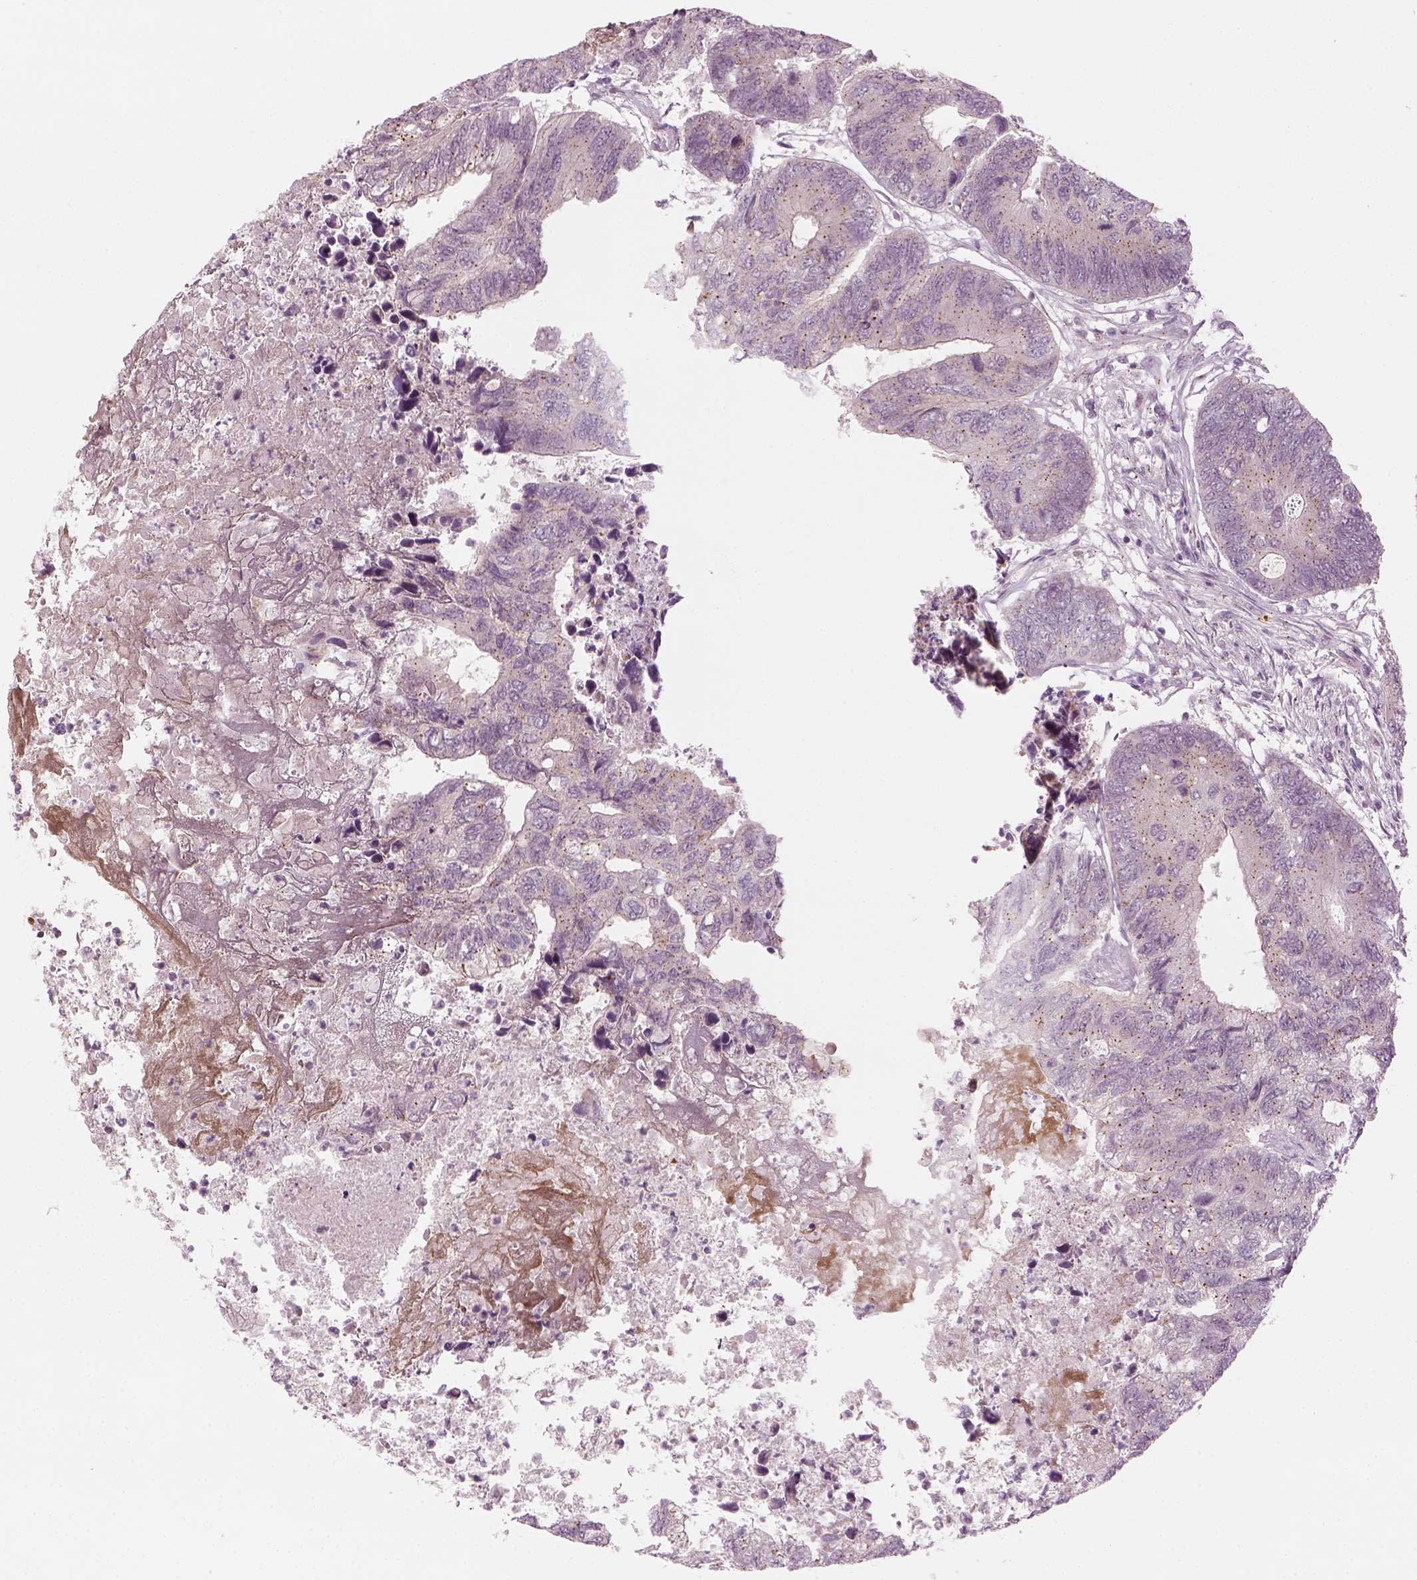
{"staining": {"intensity": "negative", "quantity": "none", "location": "none"}, "tissue": "colorectal cancer", "cell_type": "Tumor cells", "image_type": "cancer", "snomed": [{"axis": "morphology", "description": "Adenocarcinoma, NOS"}, {"axis": "topography", "description": "Colon"}], "caption": "Tumor cells are negative for protein expression in human colorectal cancer (adenocarcinoma). (DAB immunohistochemistry, high magnification).", "gene": "MLIP", "patient": {"sex": "female", "age": 67}}